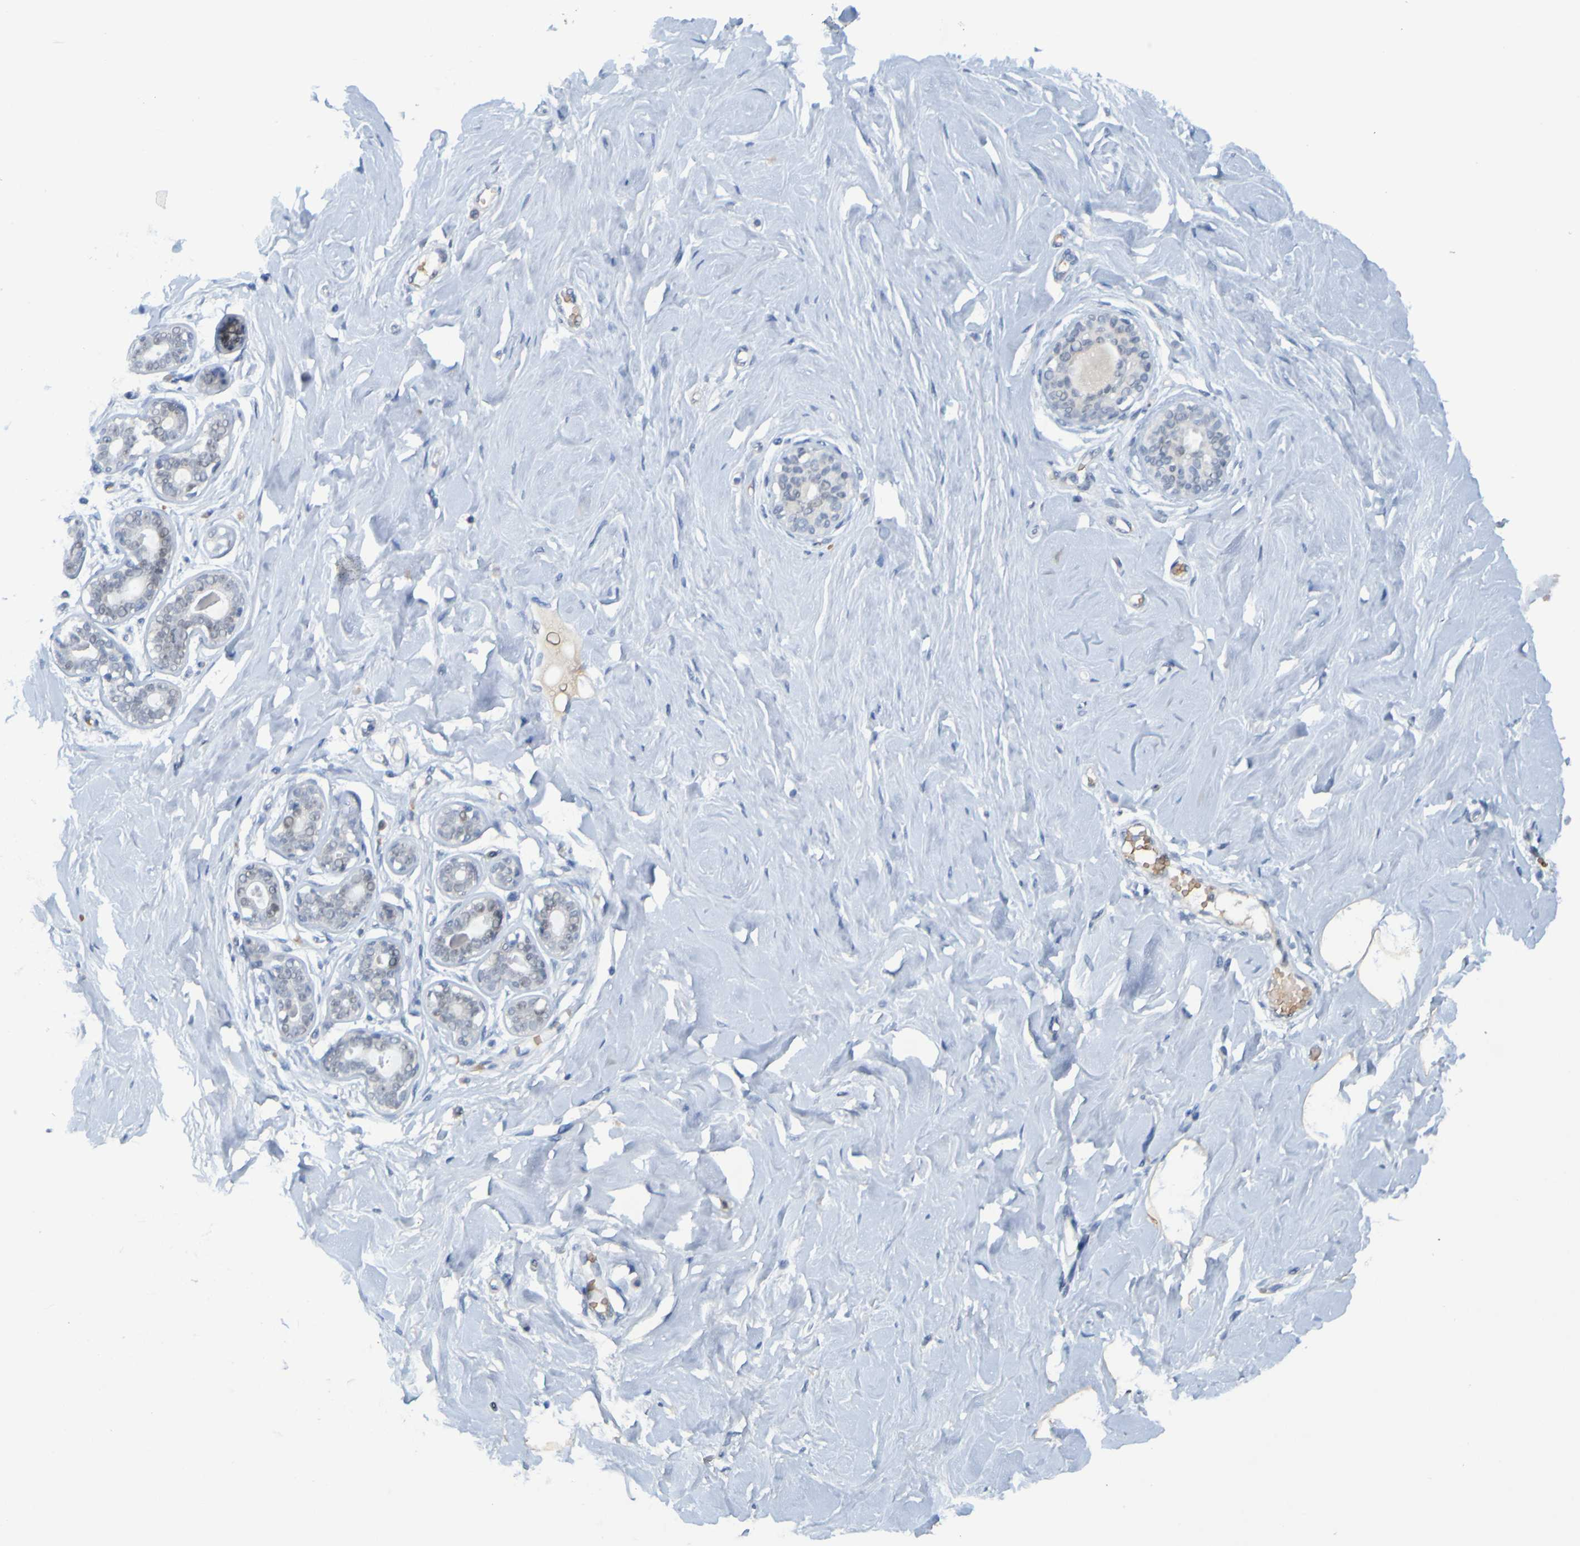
{"staining": {"intensity": "negative", "quantity": "none", "location": "none"}, "tissue": "breast", "cell_type": "Adipocytes", "image_type": "normal", "snomed": [{"axis": "morphology", "description": "Normal tissue, NOS"}, {"axis": "topography", "description": "Breast"}], "caption": "Breast was stained to show a protein in brown. There is no significant staining in adipocytes. Brightfield microscopy of IHC stained with DAB (brown) and hematoxylin (blue), captured at high magnification.", "gene": "USP36", "patient": {"sex": "female", "age": 23}}